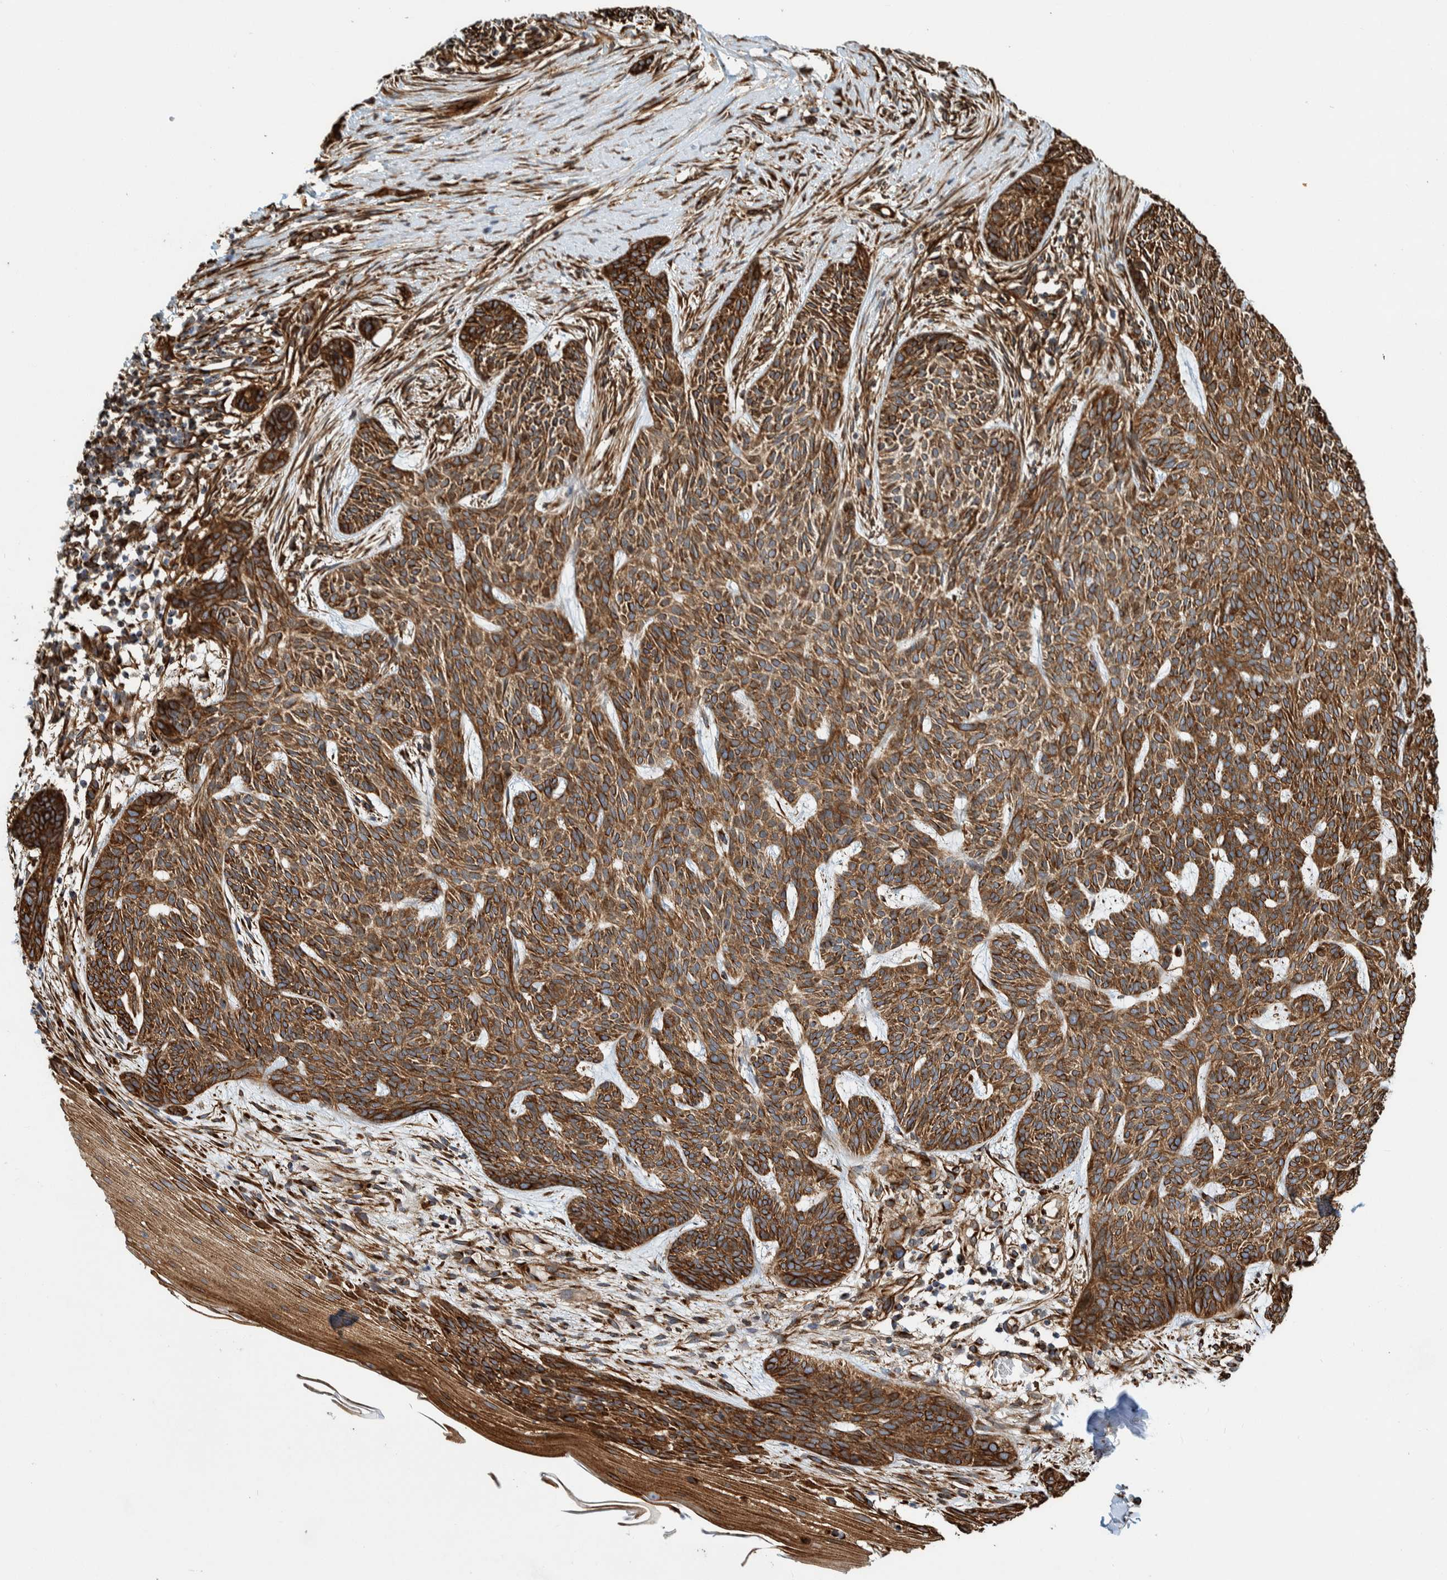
{"staining": {"intensity": "moderate", "quantity": ">75%", "location": "cytoplasmic/membranous"}, "tissue": "skin cancer", "cell_type": "Tumor cells", "image_type": "cancer", "snomed": [{"axis": "morphology", "description": "Basal cell carcinoma"}, {"axis": "topography", "description": "Skin"}], "caption": "IHC of human skin cancer (basal cell carcinoma) exhibits medium levels of moderate cytoplasmic/membranous positivity in about >75% of tumor cells.", "gene": "CCDC57", "patient": {"sex": "female", "age": 59}}